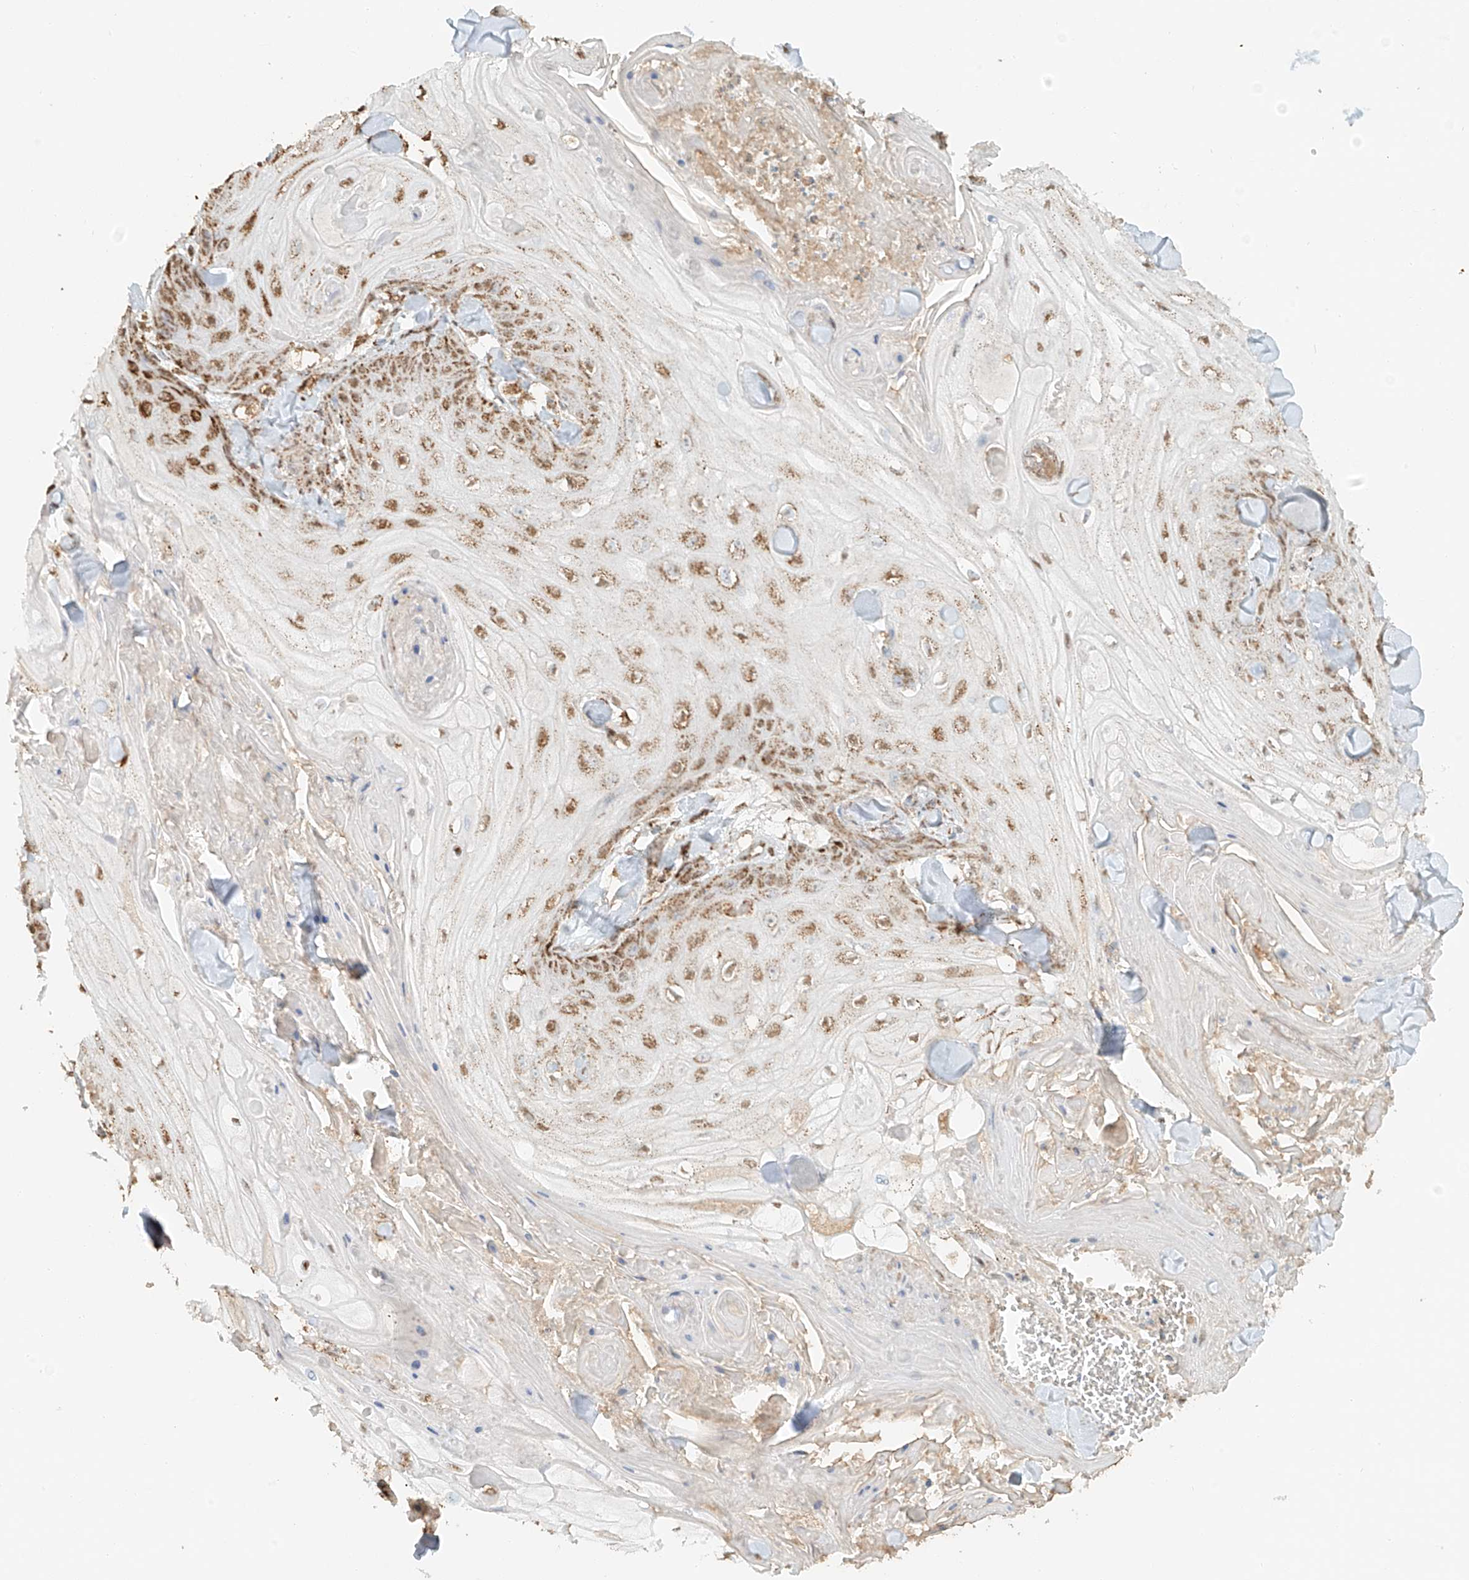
{"staining": {"intensity": "moderate", "quantity": ">75%", "location": "cytoplasmic/membranous,nuclear"}, "tissue": "skin cancer", "cell_type": "Tumor cells", "image_type": "cancer", "snomed": [{"axis": "morphology", "description": "Squamous cell carcinoma, NOS"}, {"axis": "topography", "description": "Skin"}], "caption": "Protein staining demonstrates moderate cytoplasmic/membranous and nuclear staining in approximately >75% of tumor cells in skin cancer (squamous cell carcinoma).", "gene": "MIPEP", "patient": {"sex": "male", "age": 74}}